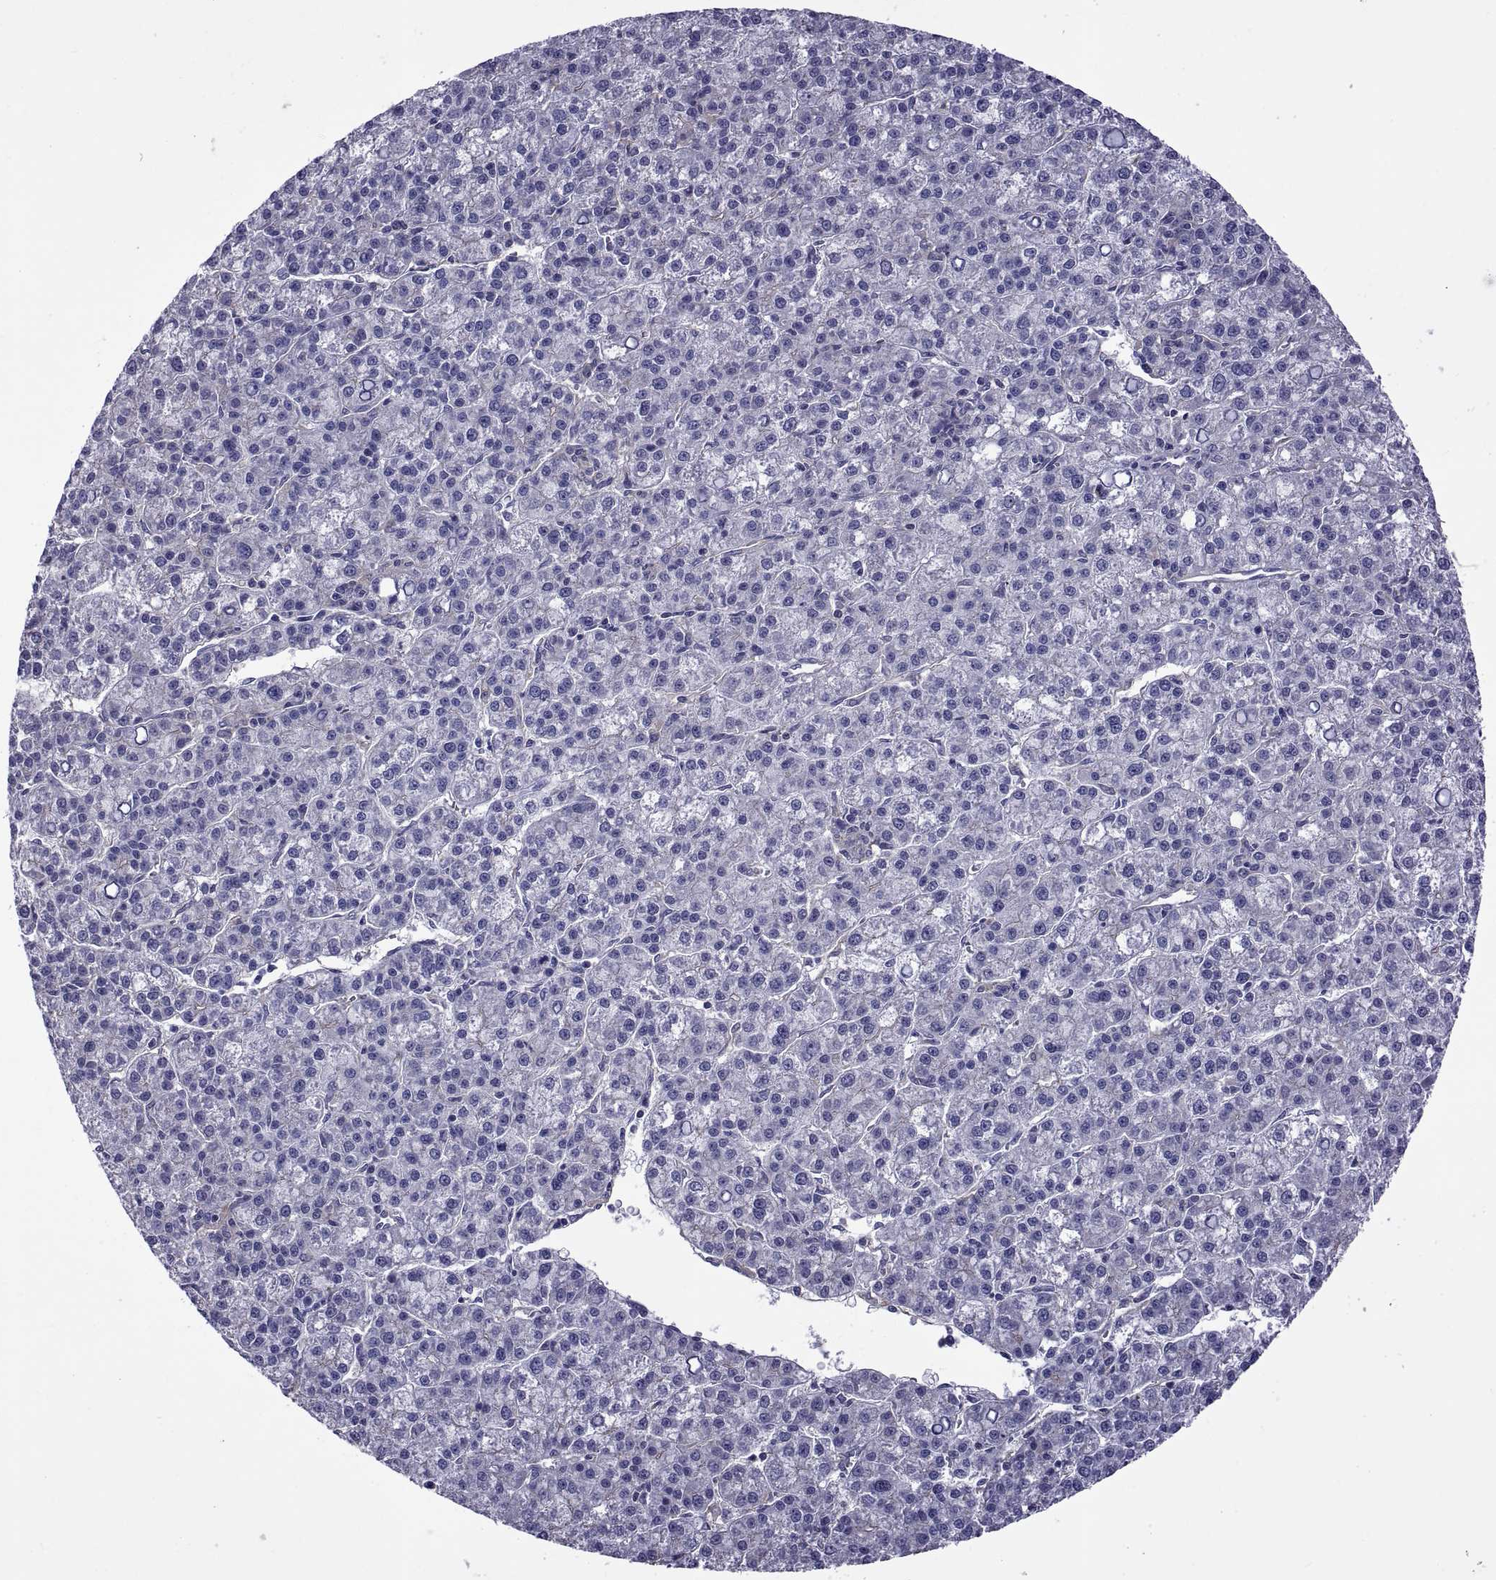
{"staining": {"intensity": "negative", "quantity": "none", "location": "none"}, "tissue": "liver cancer", "cell_type": "Tumor cells", "image_type": "cancer", "snomed": [{"axis": "morphology", "description": "Carcinoma, Hepatocellular, NOS"}, {"axis": "topography", "description": "Liver"}], "caption": "The immunohistochemistry (IHC) image has no significant positivity in tumor cells of liver cancer tissue. The staining is performed using DAB brown chromogen with nuclei counter-stained in using hematoxylin.", "gene": "TMC3", "patient": {"sex": "female", "age": 60}}